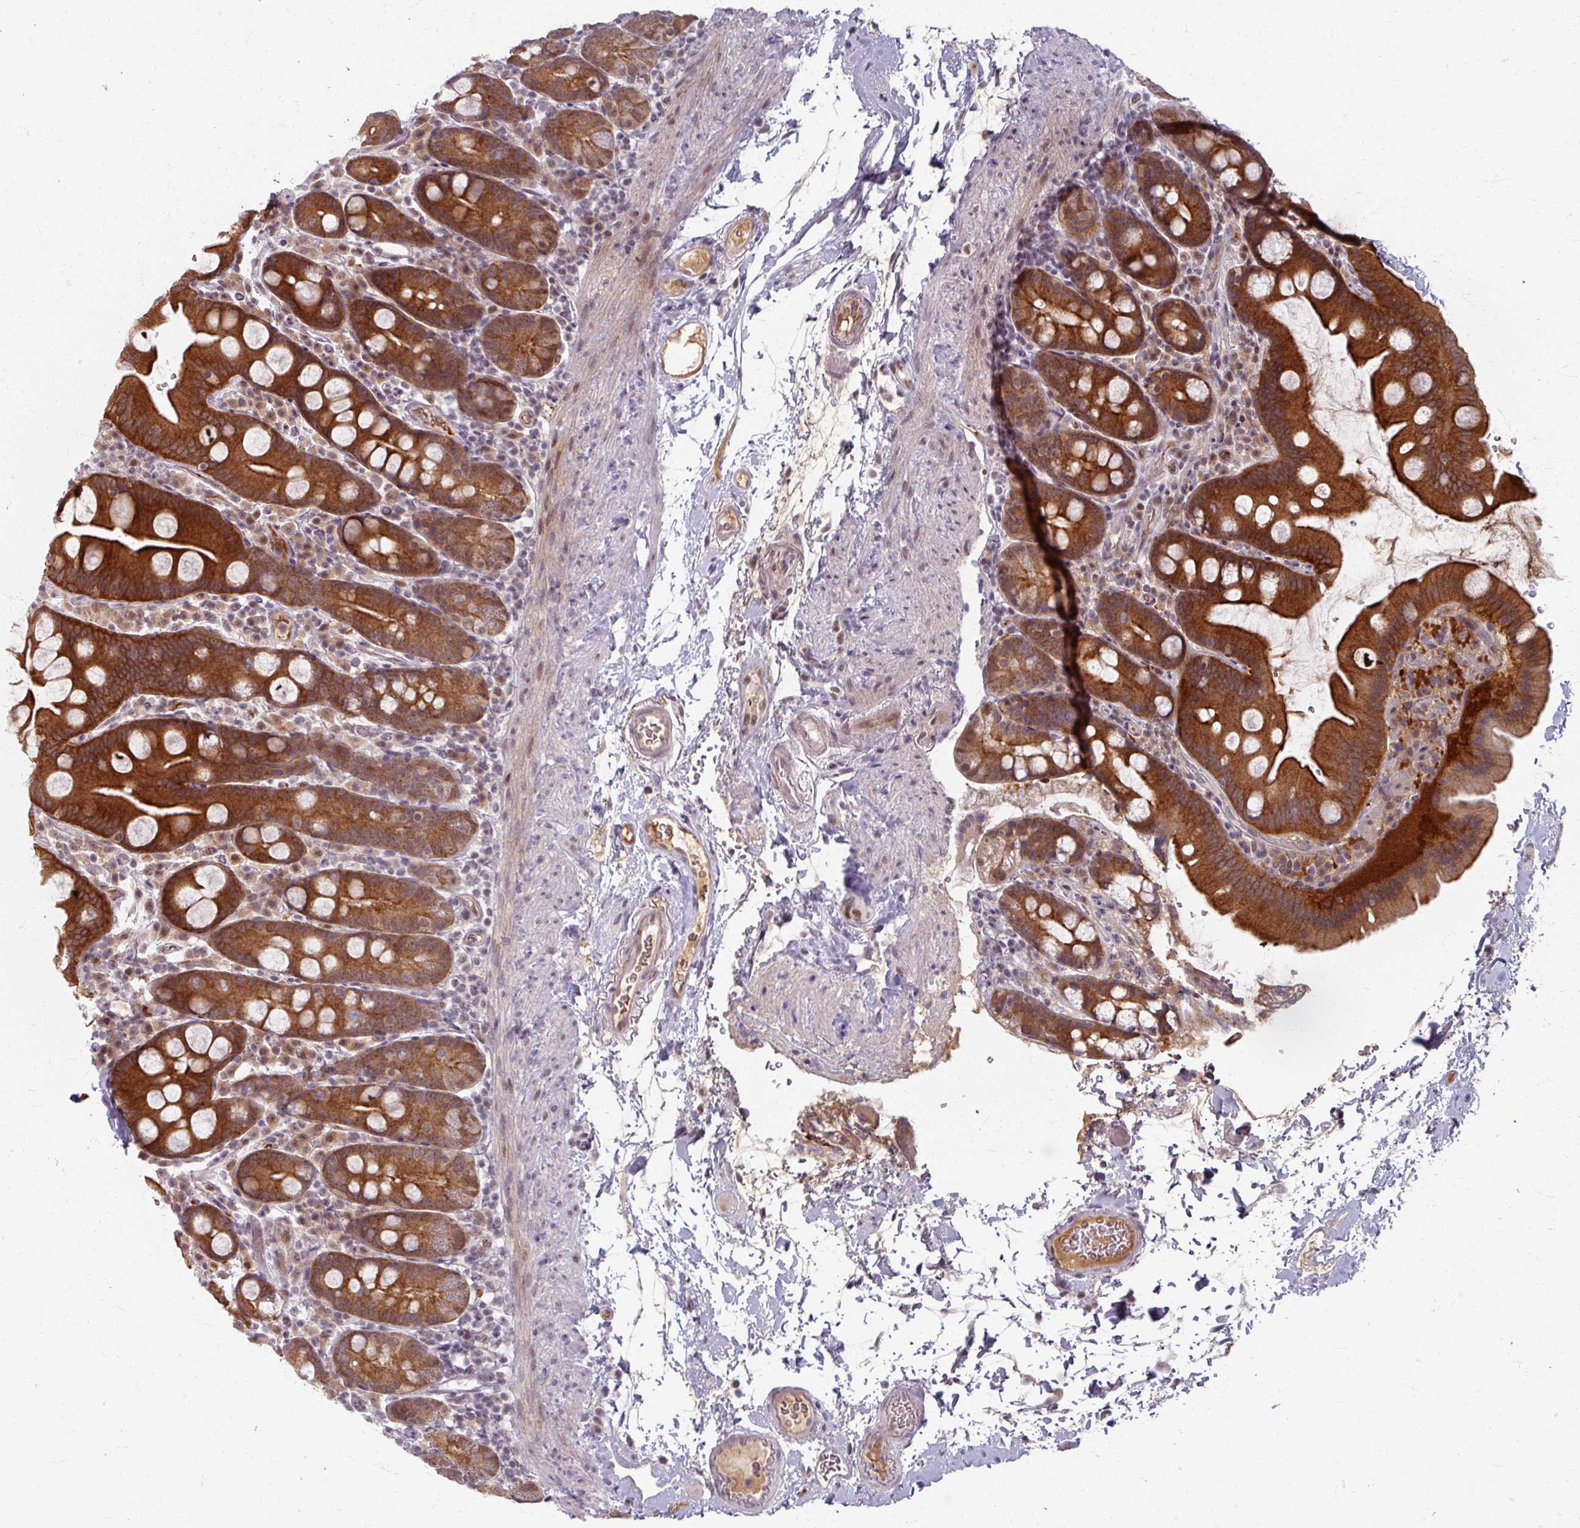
{"staining": {"intensity": "strong", "quantity": ">75%", "location": "cytoplasmic/membranous"}, "tissue": "small intestine", "cell_type": "Glandular cells", "image_type": "normal", "snomed": [{"axis": "morphology", "description": "Normal tissue, NOS"}, {"axis": "topography", "description": "Small intestine"}], "caption": "This image displays unremarkable small intestine stained with immunohistochemistry (IHC) to label a protein in brown. The cytoplasmic/membranous of glandular cells show strong positivity for the protein. Nuclei are counter-stained blue.", "gene": "KLC3", "patient": {"sex": "female", "age": 68}}